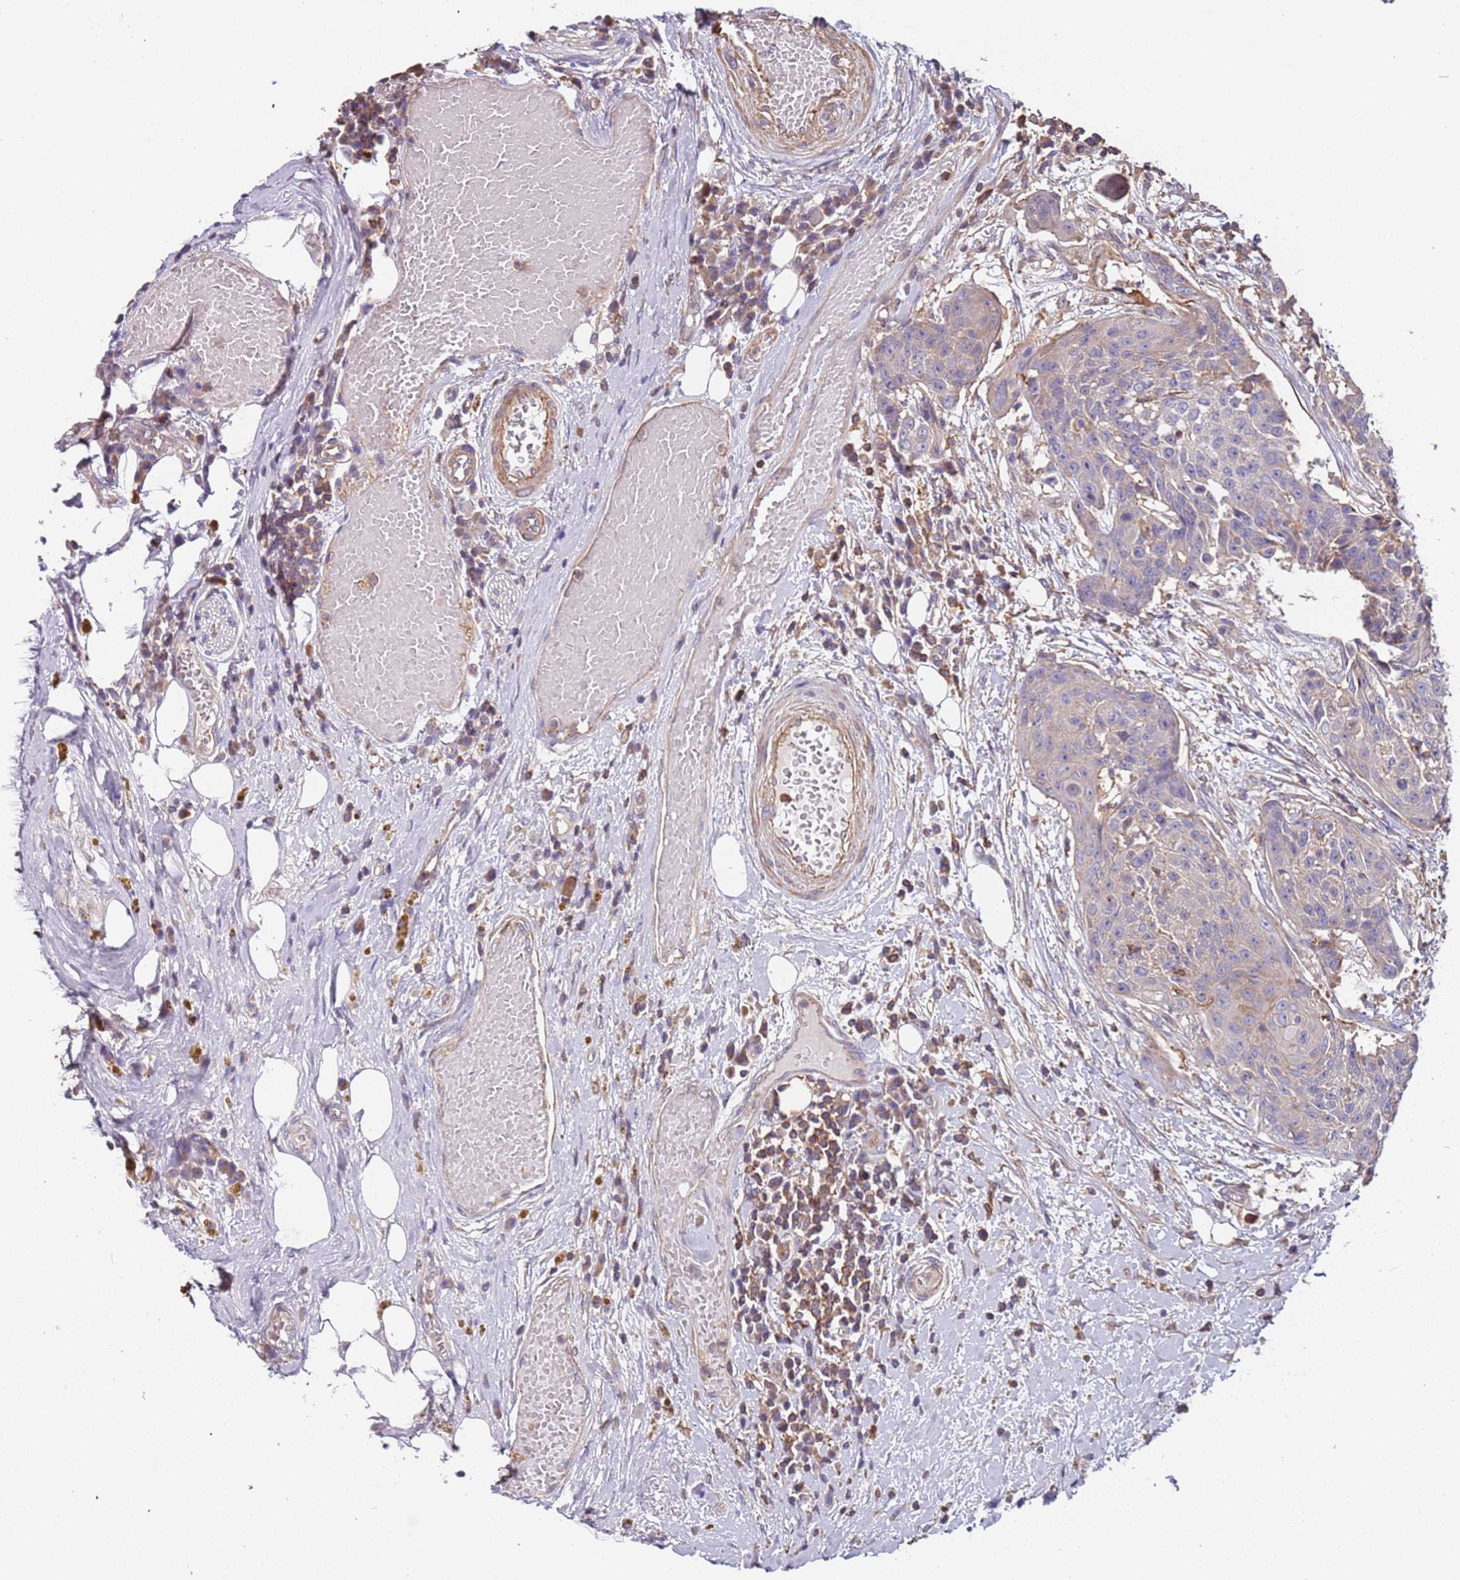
{"staining": {"intensity": "negative", "quantity": "none", "location": "none"}, "tissue": "urothelial cancer", "cell_type": "Tumor cells", "image_type": "cancer", "snomed": [{"axis": "morphology", "description": "Urothelial carcinoma, High grade"}, {"axis": "topography", "description": "Urinary bladder"}], "caption": "There is no significant staining in tumor cells of urothelial carcinoma (high-grade).", "gene": "SYT4", "patient": {"sex": "female", "age": 63}}